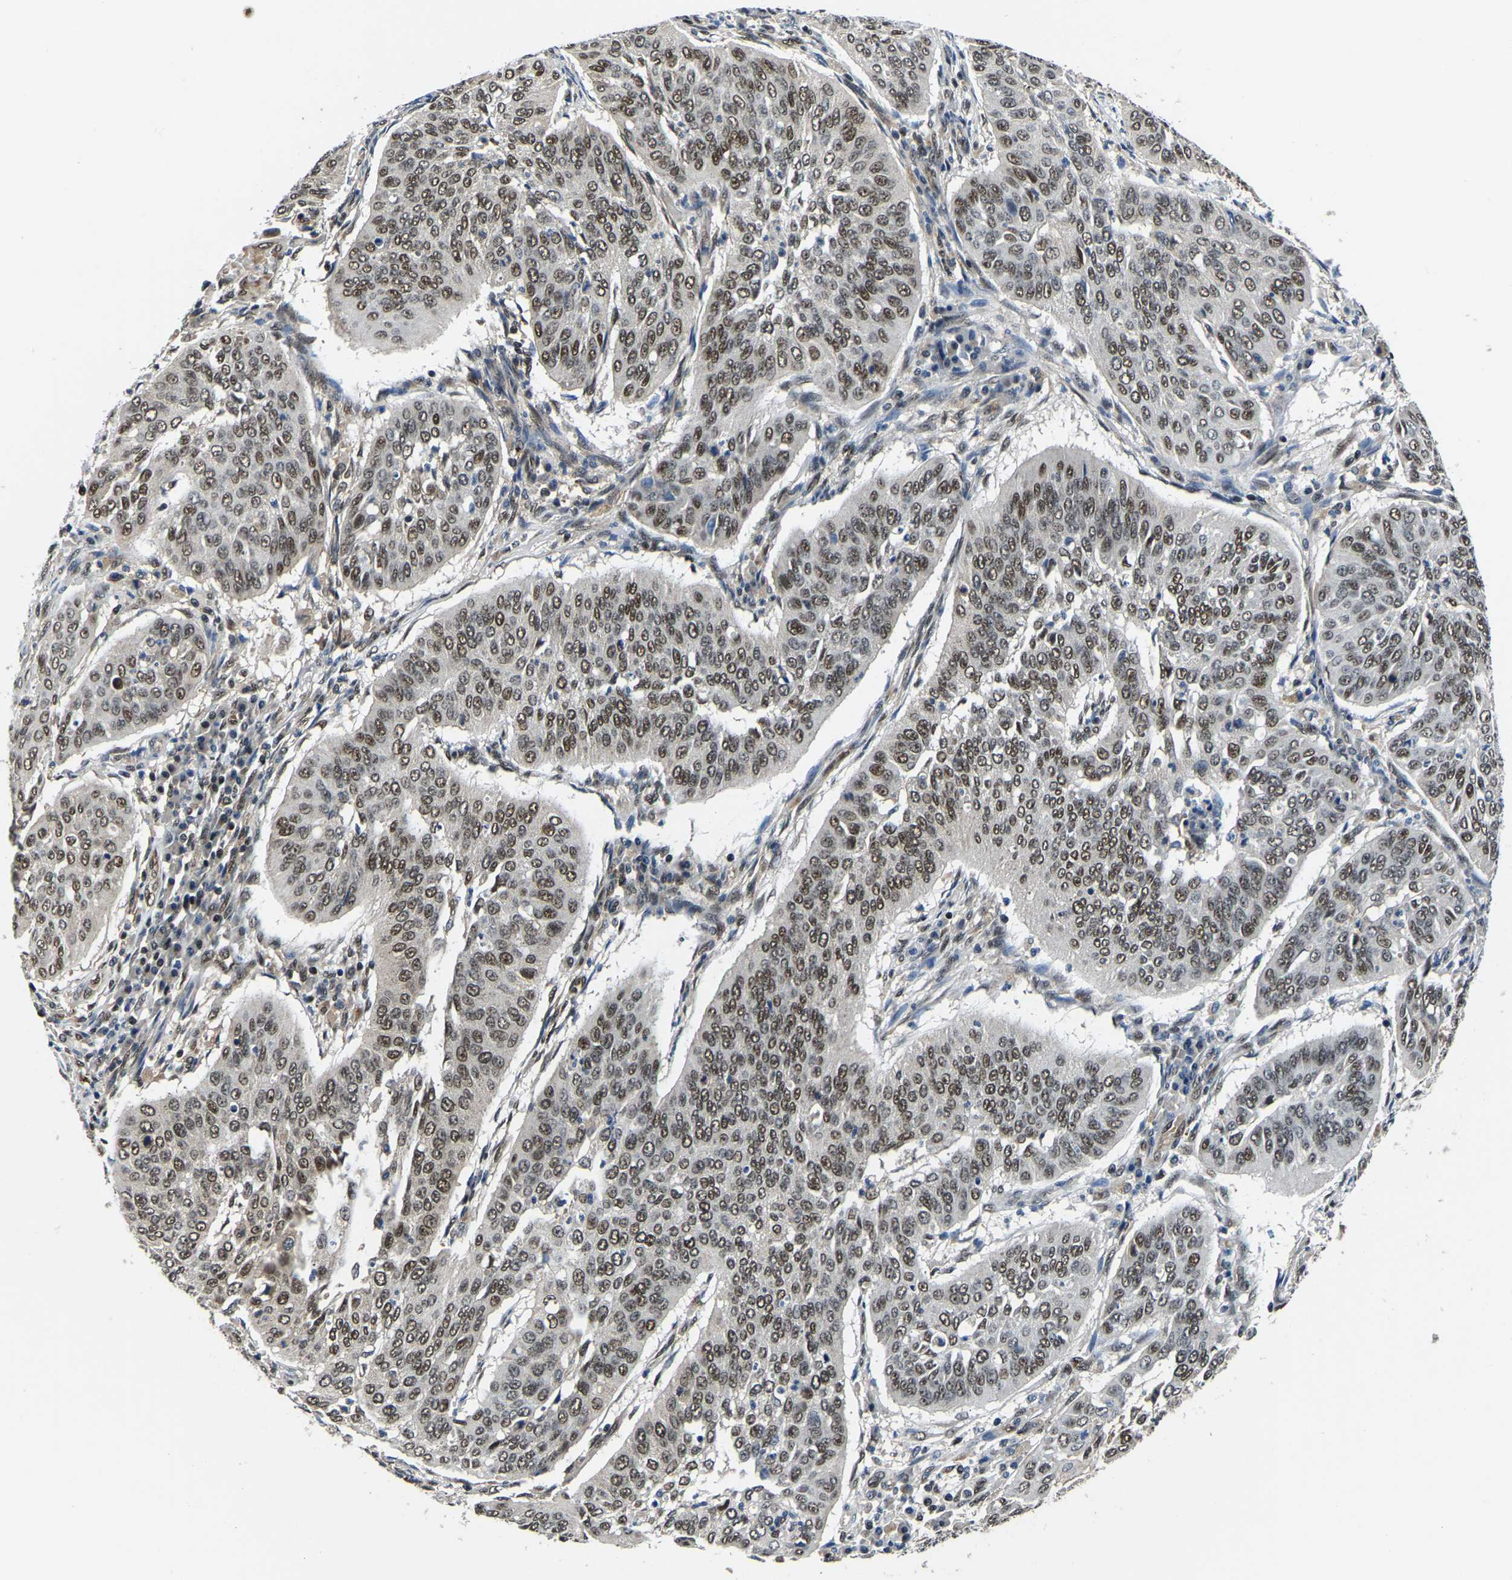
{"staining": {"intensity": "moderate", "quantity": ">75%", "location": "nuclear"}, "tissue": "cervical cancer", "cell_type": "Tumor cells", "image_type": "cancer", "snomed": [{"axis": "morphology", "description": "Normal tissue, NOS"}, {"axis": "morphology", "description": "Squamous cell carcinoma, NOS"}, {"axis": "topography", "description": "Cervix"}], "caption": "Brown immunohistochemical staining in human cervical cancer shows moderate nuclear staining in approximately >75% of tumor cells.", "gene": "DFFA", "patient": {"sex": "female", "age": 39}}